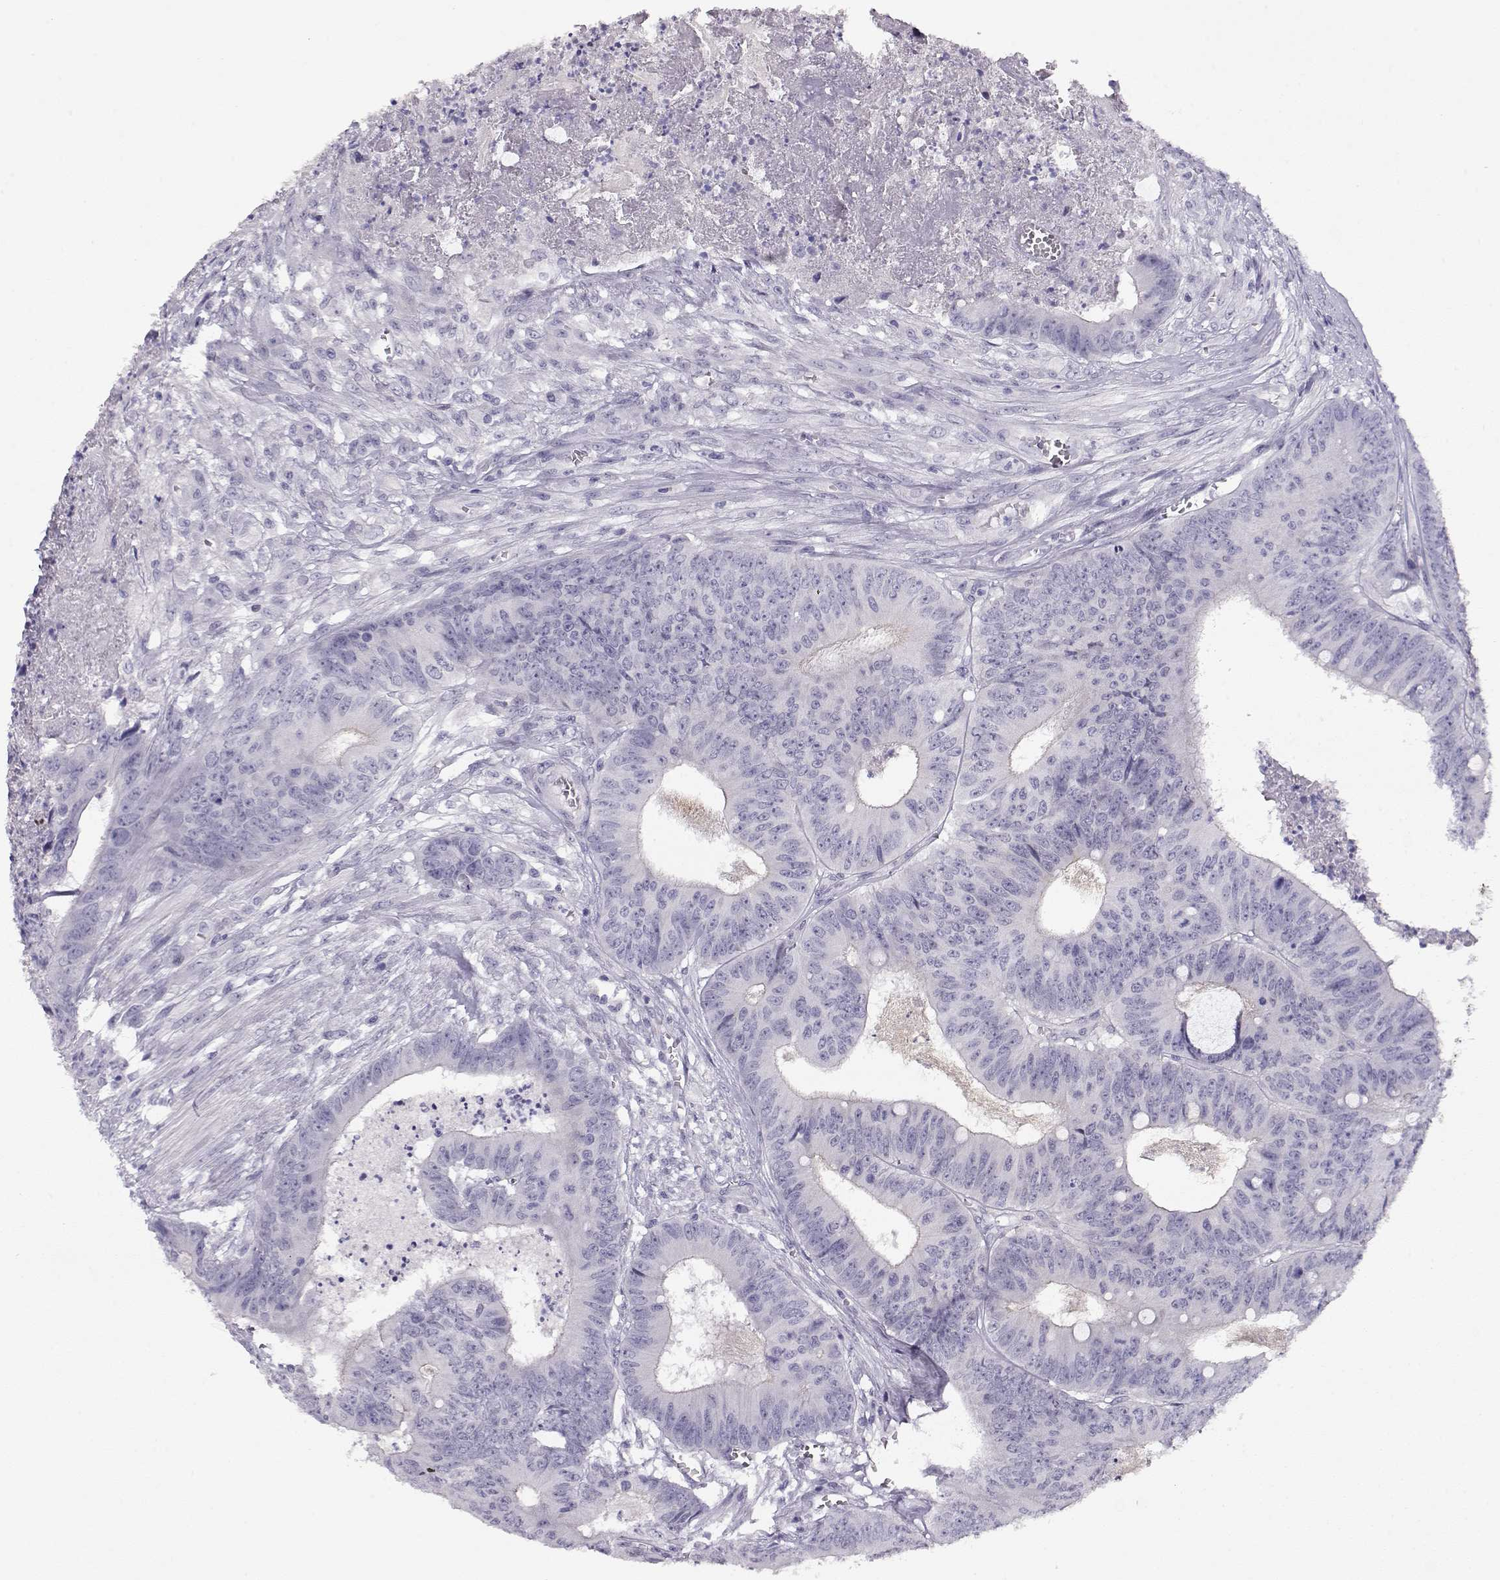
{"staining": {"intensity": "negative", "quantity": "none", "location": "none"}, "tissue": "colorectal cancer", "cell_type": "Tumor cells", "image_type": "cancer", "snomed": [{"axis": "morphology", "description": "Adenocarcinoma, NOS"}, {"axis": "topography", "description": "Colon"}], "caption": "Immunohistochemical staining of colorectal cancer (adenocarcinoma) reveals no significant expression in tumor cells.", "gene": "CRX", "patient": {"sex": "male", "age": 84}}